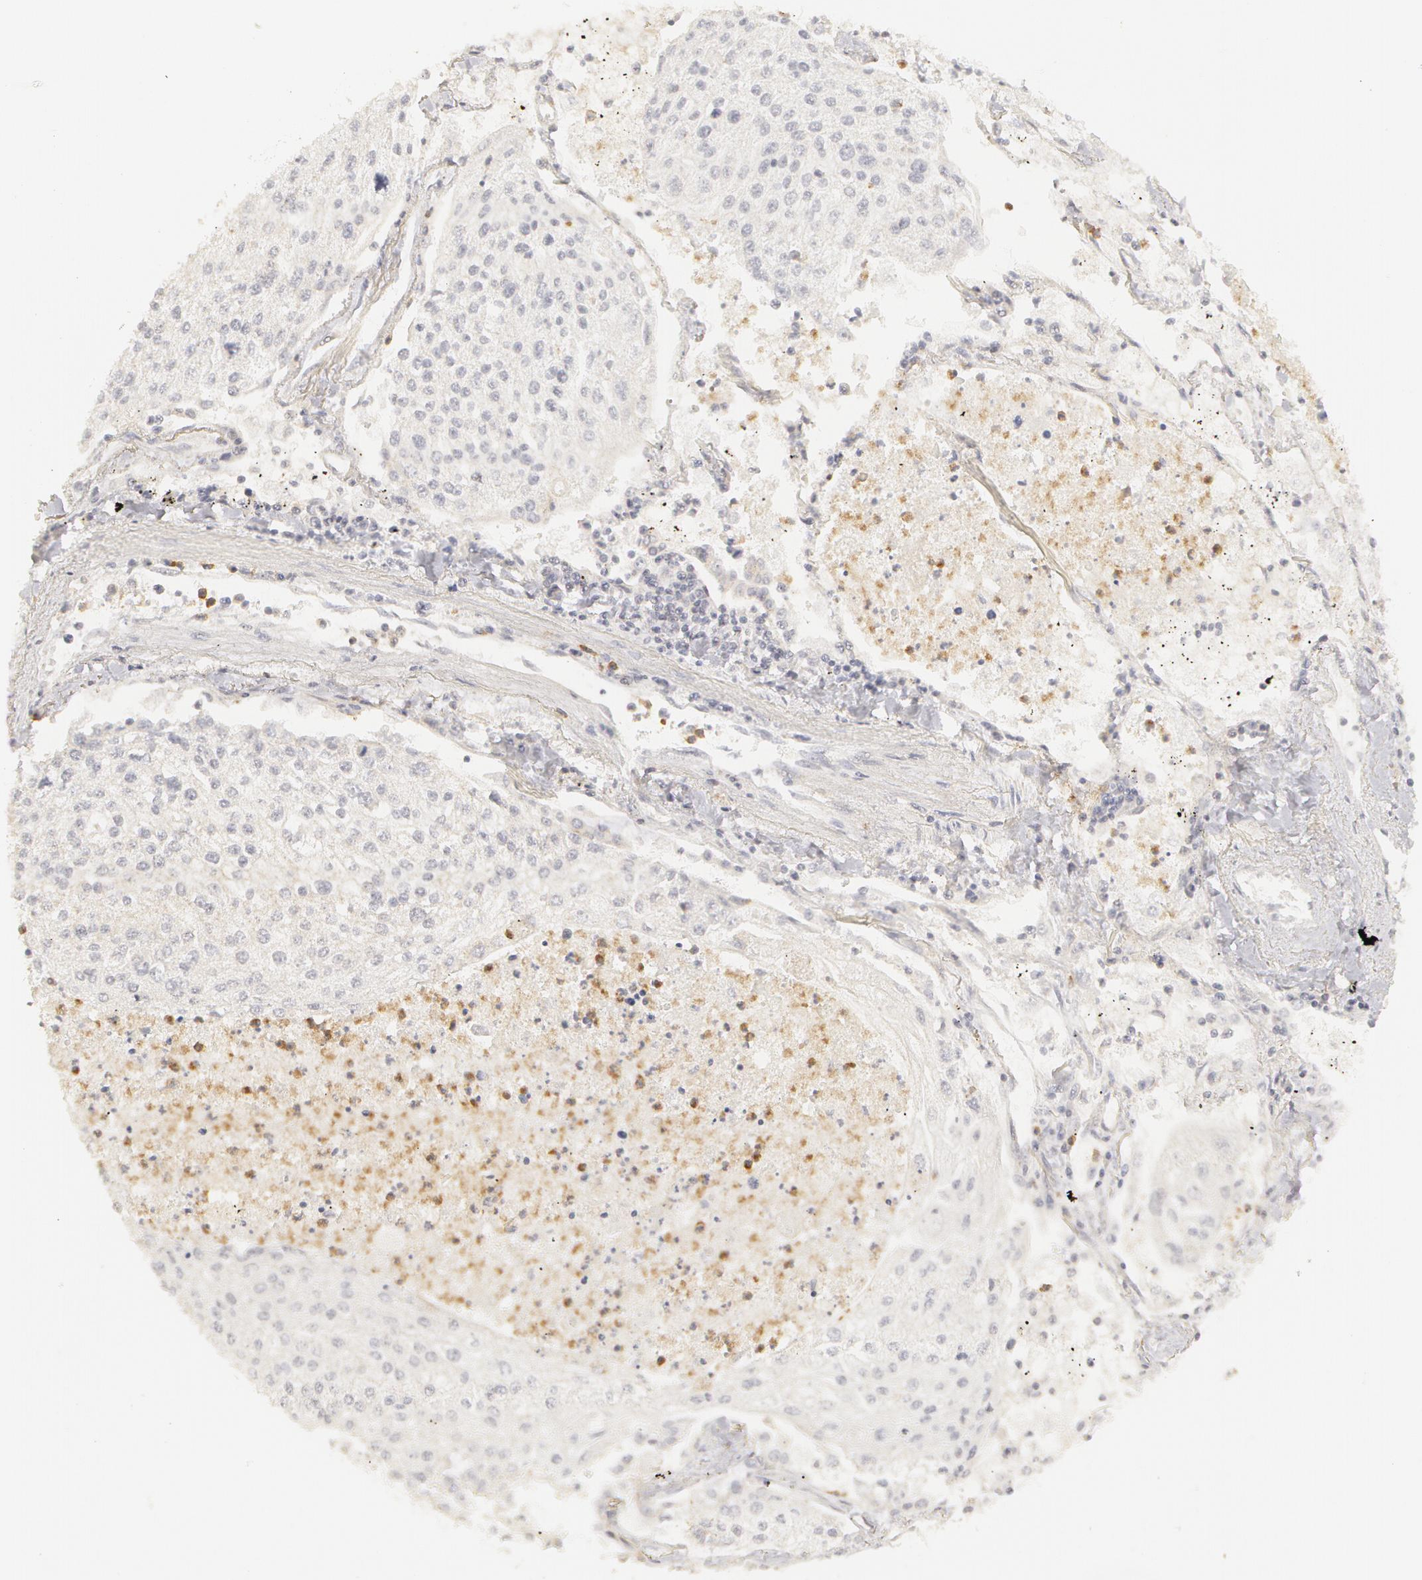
{"staining": {"intensity": "negative", "quantity": "none", "location": "none"}, "tissue": "lung cancer", "cell_type": "Tumor cells", "image_type": "cancer", "snomed": [{"axis": "morphology", "description": "Squamous cell carcinoma, NOS"}, {"axis": "topography", "description": "Lung"}], "caption": "The histopathology image demonstrates no significant expression in tumor cells of squamous cell carcinoma (lung).", "gene": "ADAM10", "patient": {"sex": "male", "age": 75}}